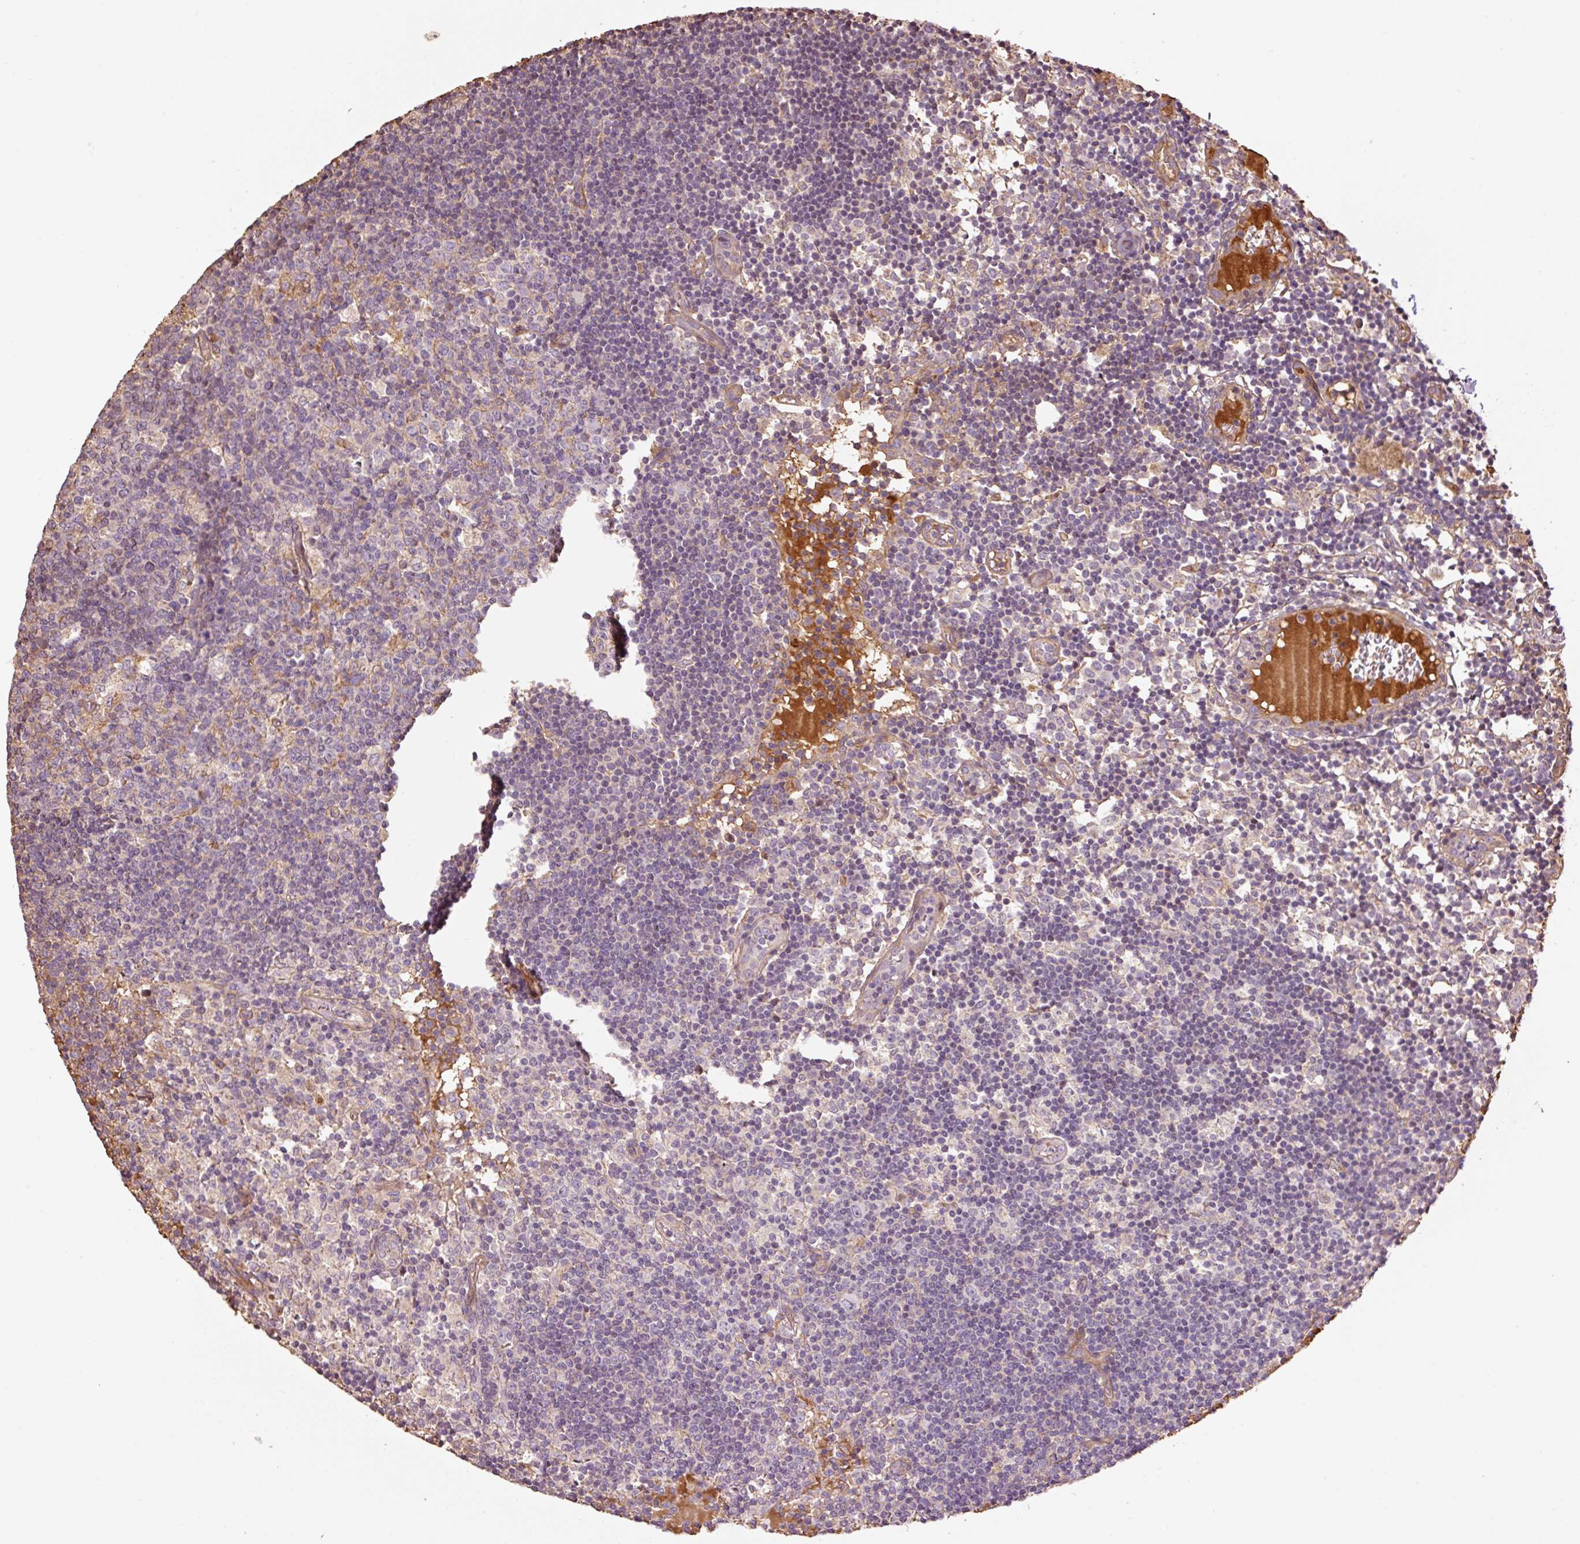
{"staining": {"intensity": "negative", "quantity": "none", "location": "none"}, "tissue": "lymph node", "cell_type": "Germinal center cells", "image_type": "normal", "snomed": [{"axis": "morphology", "description": "Normal tissue, NOS"}, {"axis": "topography", "description": "Lymph node"}], "caption": "A photomicrograph of human lymph node is negative for staining in germinal center cells.", "gene": "NID2", "patient": {"sex": "female", "age": 45}}